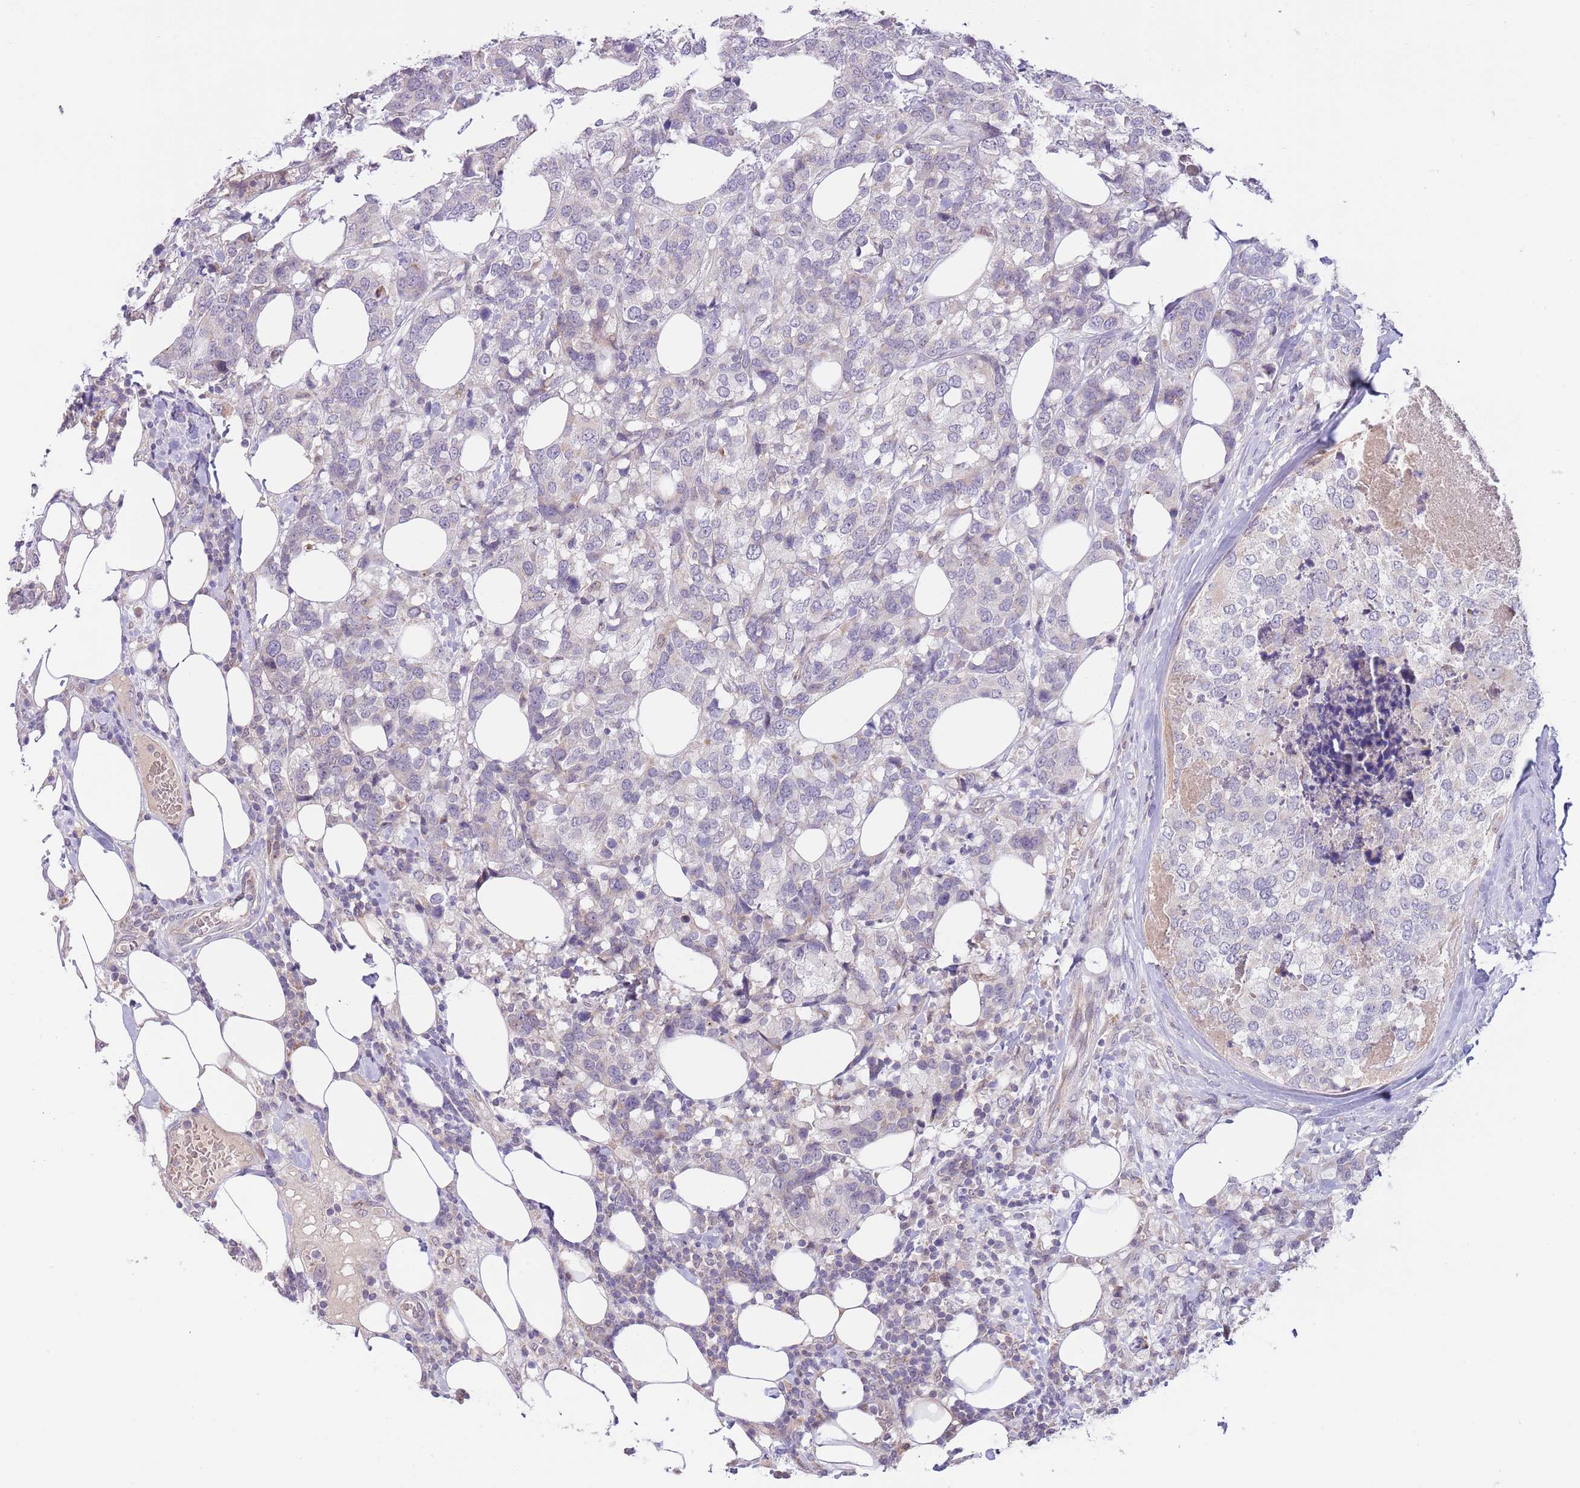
{"staining": {"intensity": "negative", "quantity": "none", "location": "none"}, "tissue": "breast cancer", "cell_type": "Tumor cells", "image_type": "cancer", "snomed": [{"axis": "morphology", "description": "Lobular carcinoma"}, {"axis": "topography", "description": "Breast"}], "caption": "Immunohistochemistry (IHC) of human breast cancer (lobular carcinoma) reveals no positivity in tumor cells.", "gene": "AP1S2", "patient": {"sex": "female", "age": 59}}